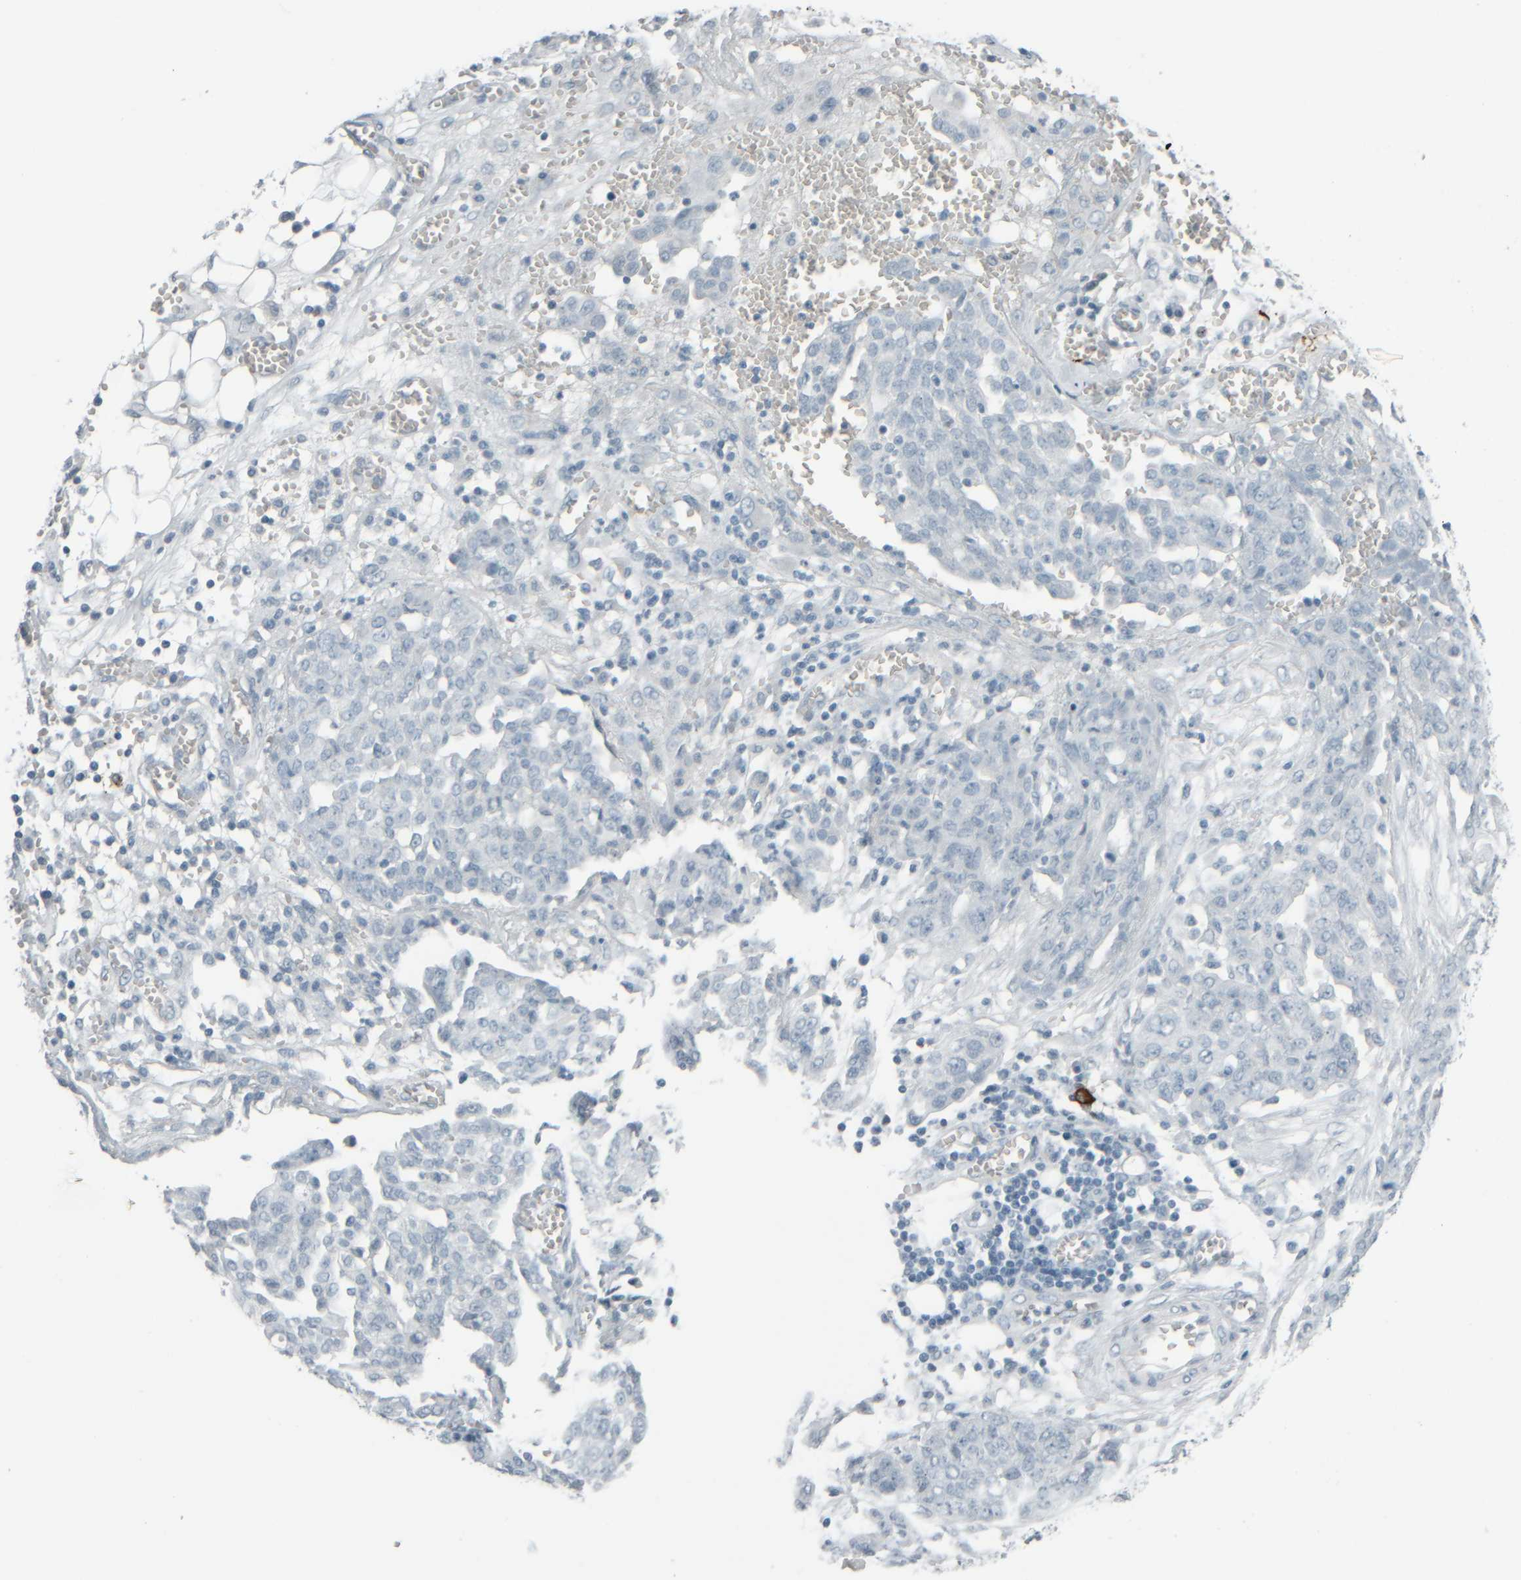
{"staining": {"intensity": "negative", "quantity": "none", "location": "none"}, "tissue": "ovarian cancer", "cell_type": "Tumor cells", "image_type": "cancer", "snomed": [{"axis": "morphology", "description": "Cystadenocarcinoma, serous, NOS"}, {"axis": "topography", "description": "Soft tissue"}, {"axis": "topography", "description": "Ovary"}], "caption": "Tumor cells show no significant expression in ovarian serous cystadenocarcinoma.", "gene": "TPSAB1", "patient": {"sex": "female", "age": 57}}